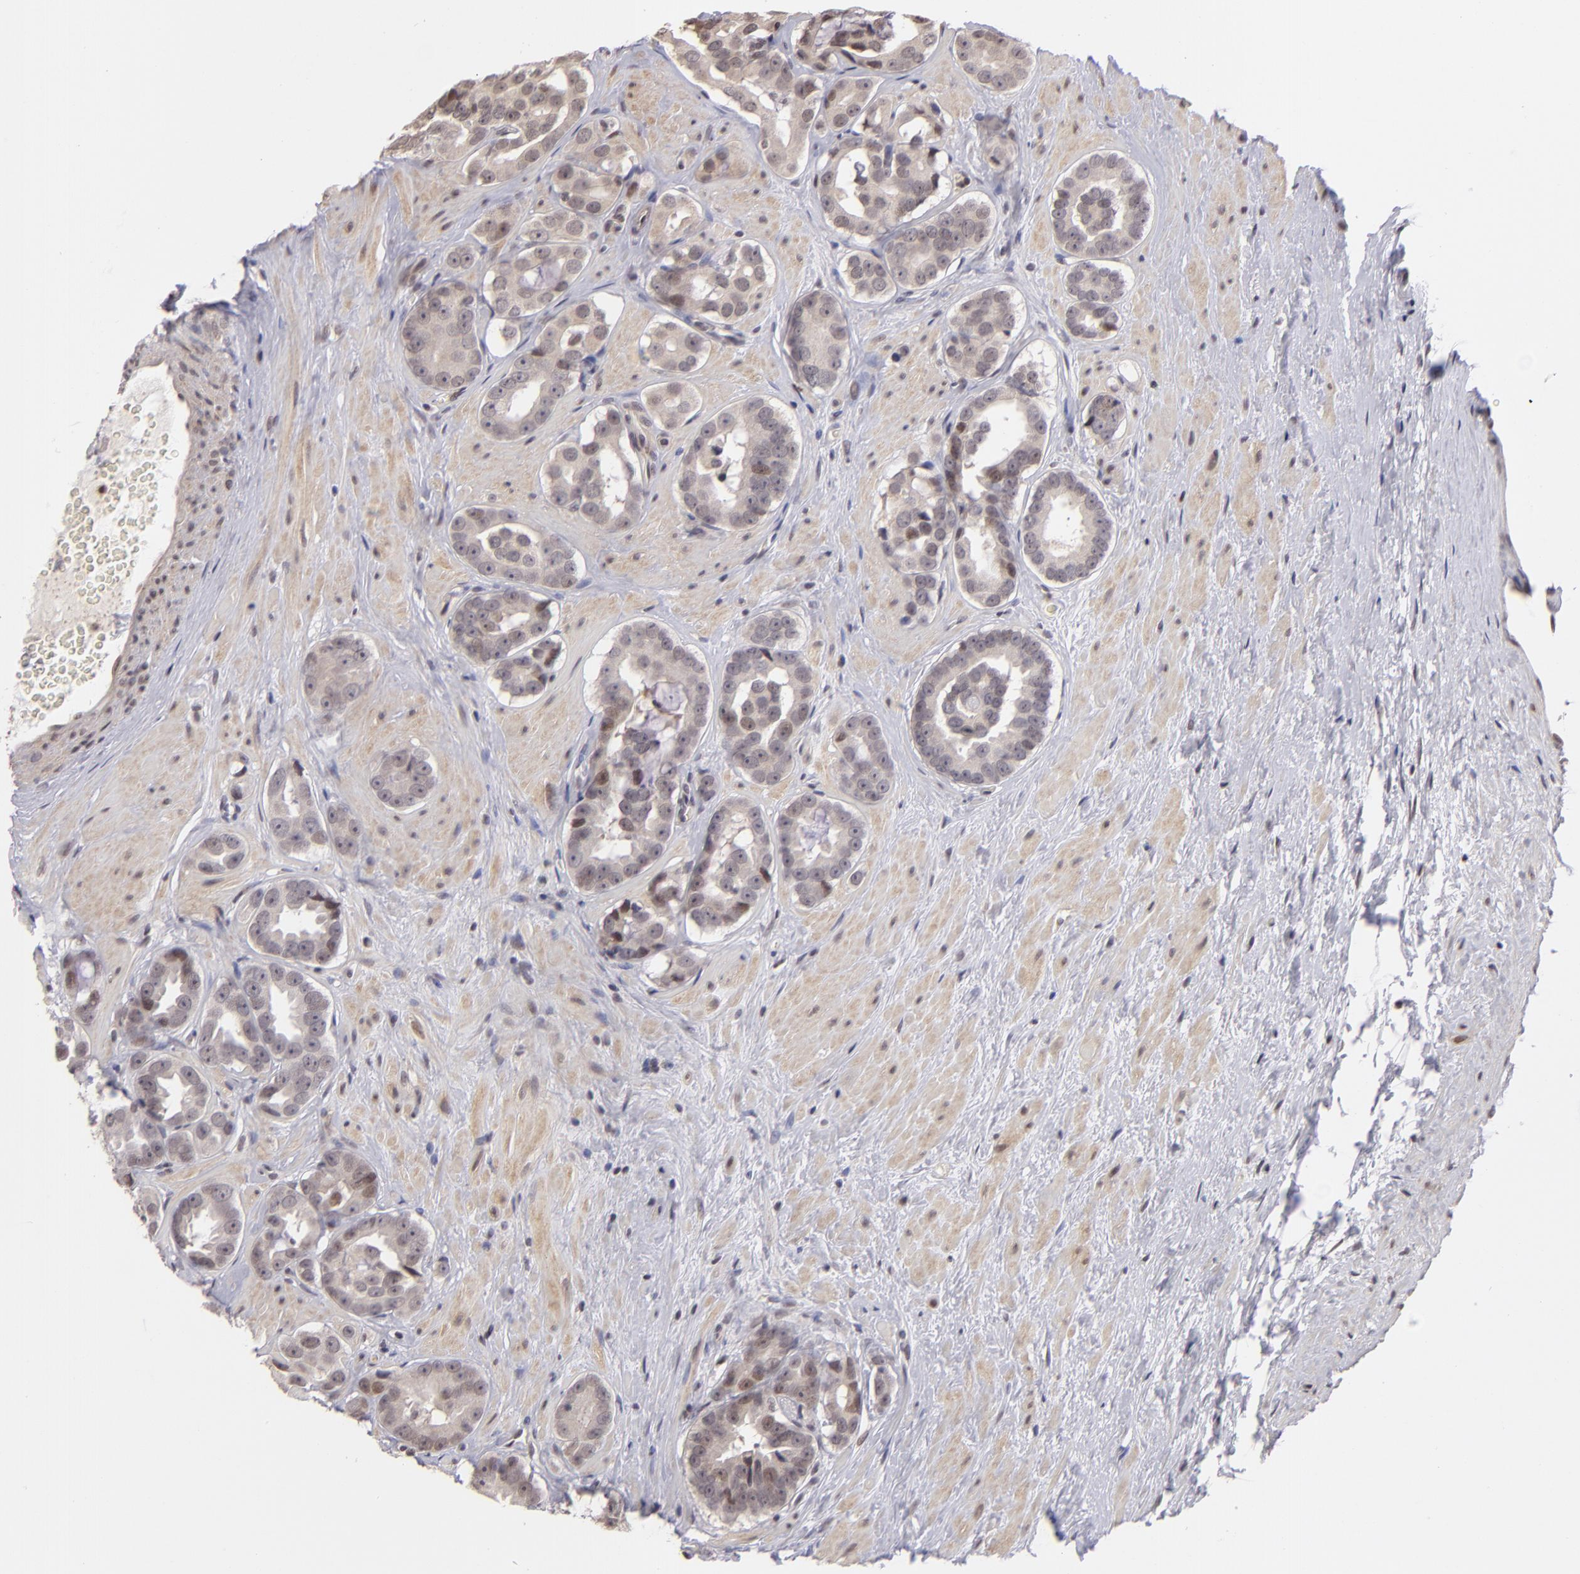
{"staining": {"intensity": "moderate", "quantity": "<25%", "location": "nuclear"}, "tissue": "prostate cancer", "cell_type": "Tumor cells", "image_type": "cancer", "snomed": [{"axis": "morphology", "description": "Adenocarcinoma, Low grade"}, {"axis": "topography", "description": "Prostate"}], "caption": "Immunohistochemical staining of prostate cancer (adenocarcinoma (low-grade)) shows moderate nuclear protein positivity in about <25% of tumor cells. (brown staining indicates protein expression, while blue staining denotes nuclei).", "gene": "RARB", "patient": {"sex": "male", "age": 59}}